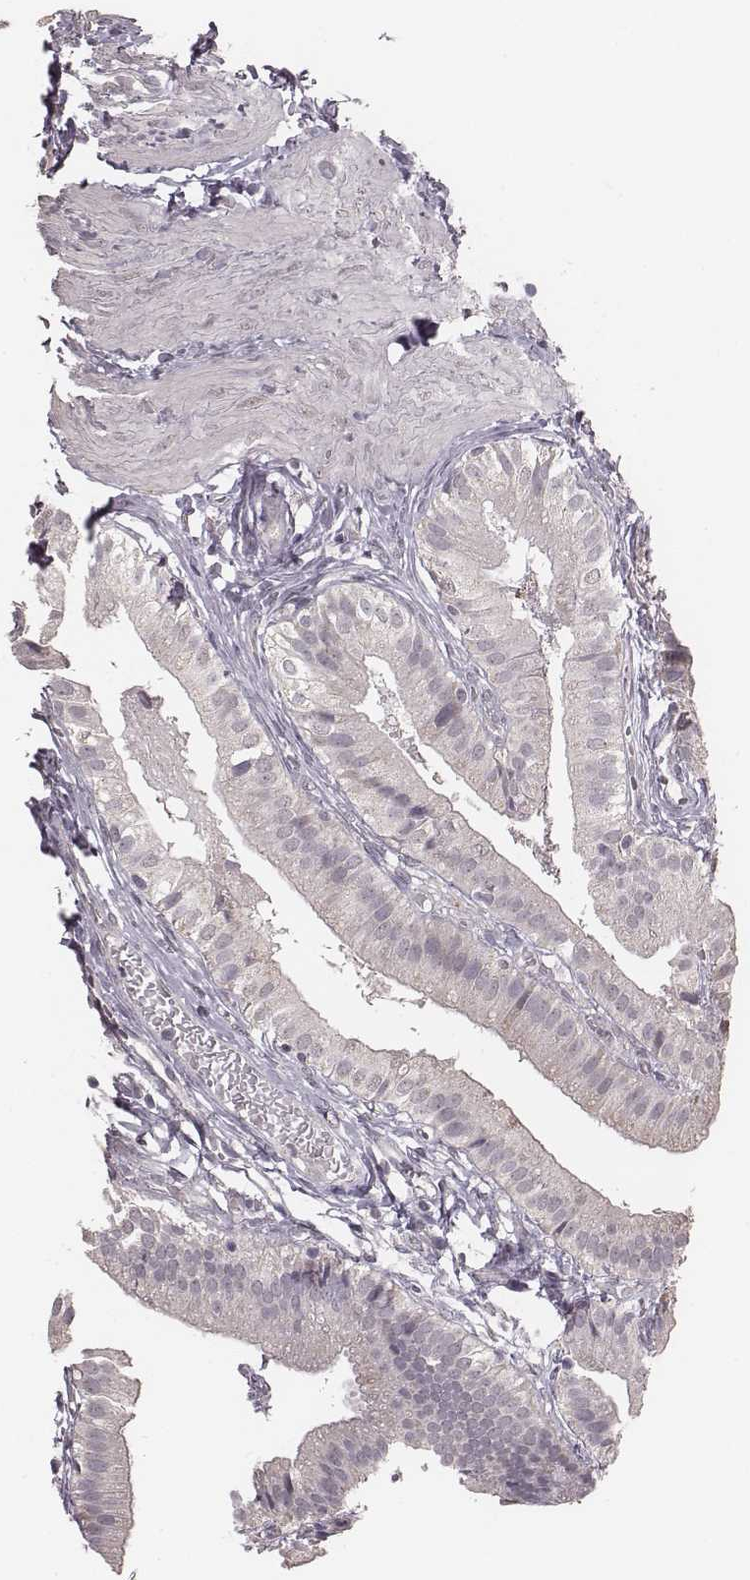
{"staining": {"intensity": "negative", "quantity": "none", "location": "none"}, "tissue": "gallbladder", "cell_type": "Glandular cells", "image_type": "normal", "snomed": [{"axis": "morphology", "description": "Normal tissue, NOS"}, {"axis": "topography", "description": "Gallbladder"}], "caption": "Protein analysis of normal gallbladder shows no significant positivity in glandular cells.", "gene": "SLC7A4", "patient": {"sex": "female", "age": 47}}